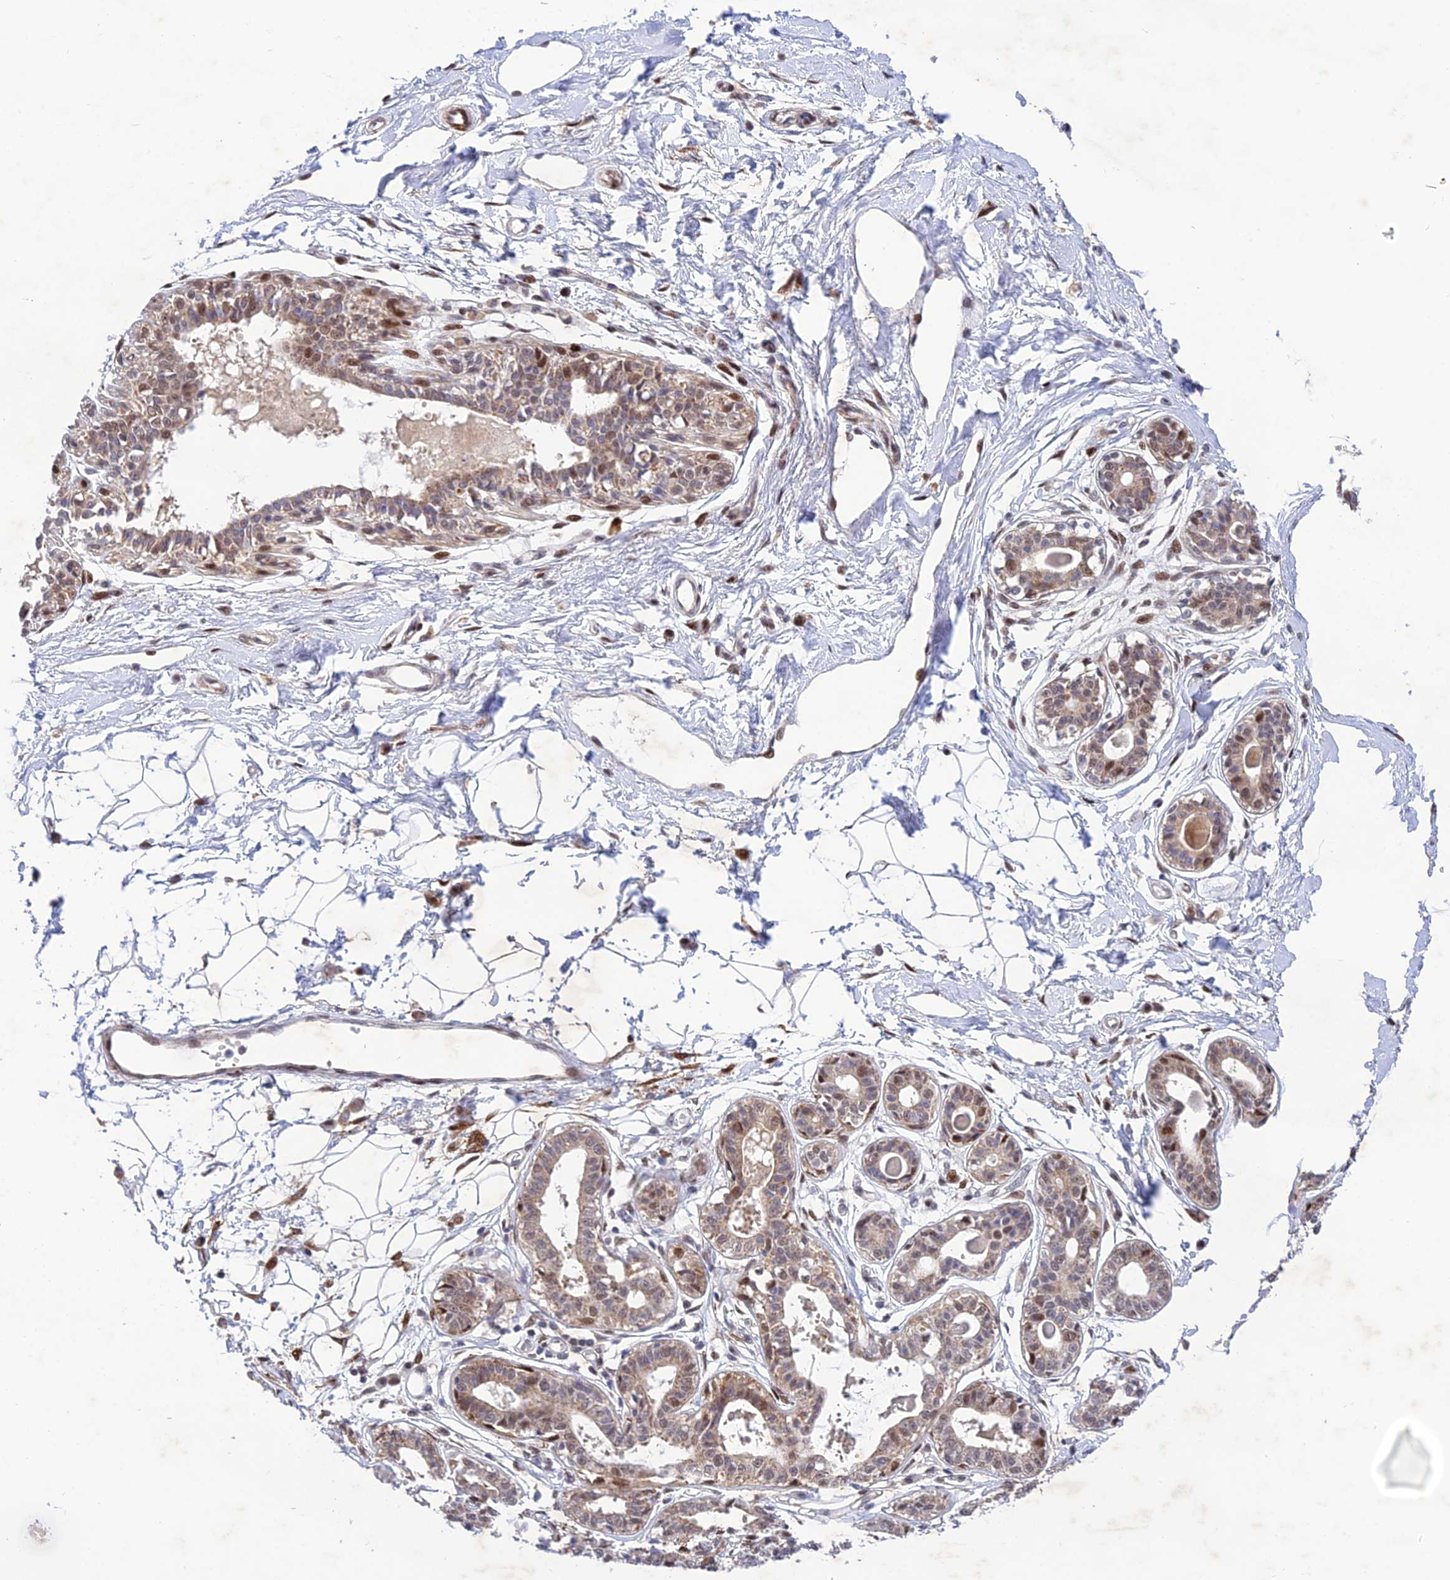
{"staining": {"intensity": "negative", "quantity": "none", "location": "none"}, "tissue": "breast", "cell_type": "Adipocytes", "image_type": "normal", "snomed": [{"axis": "morphology", "description": "Normal tissue, NOS"}, {"axis": "topography", "description": "Breast"}], "caption": "Adipocytes are negative for protein expression in normal human breast. (Immunohistochemistry (ihc), brightfield microscopy, high magnification).", "gene": "WDR55", "patient": {"sex": "female", "age": 45}}